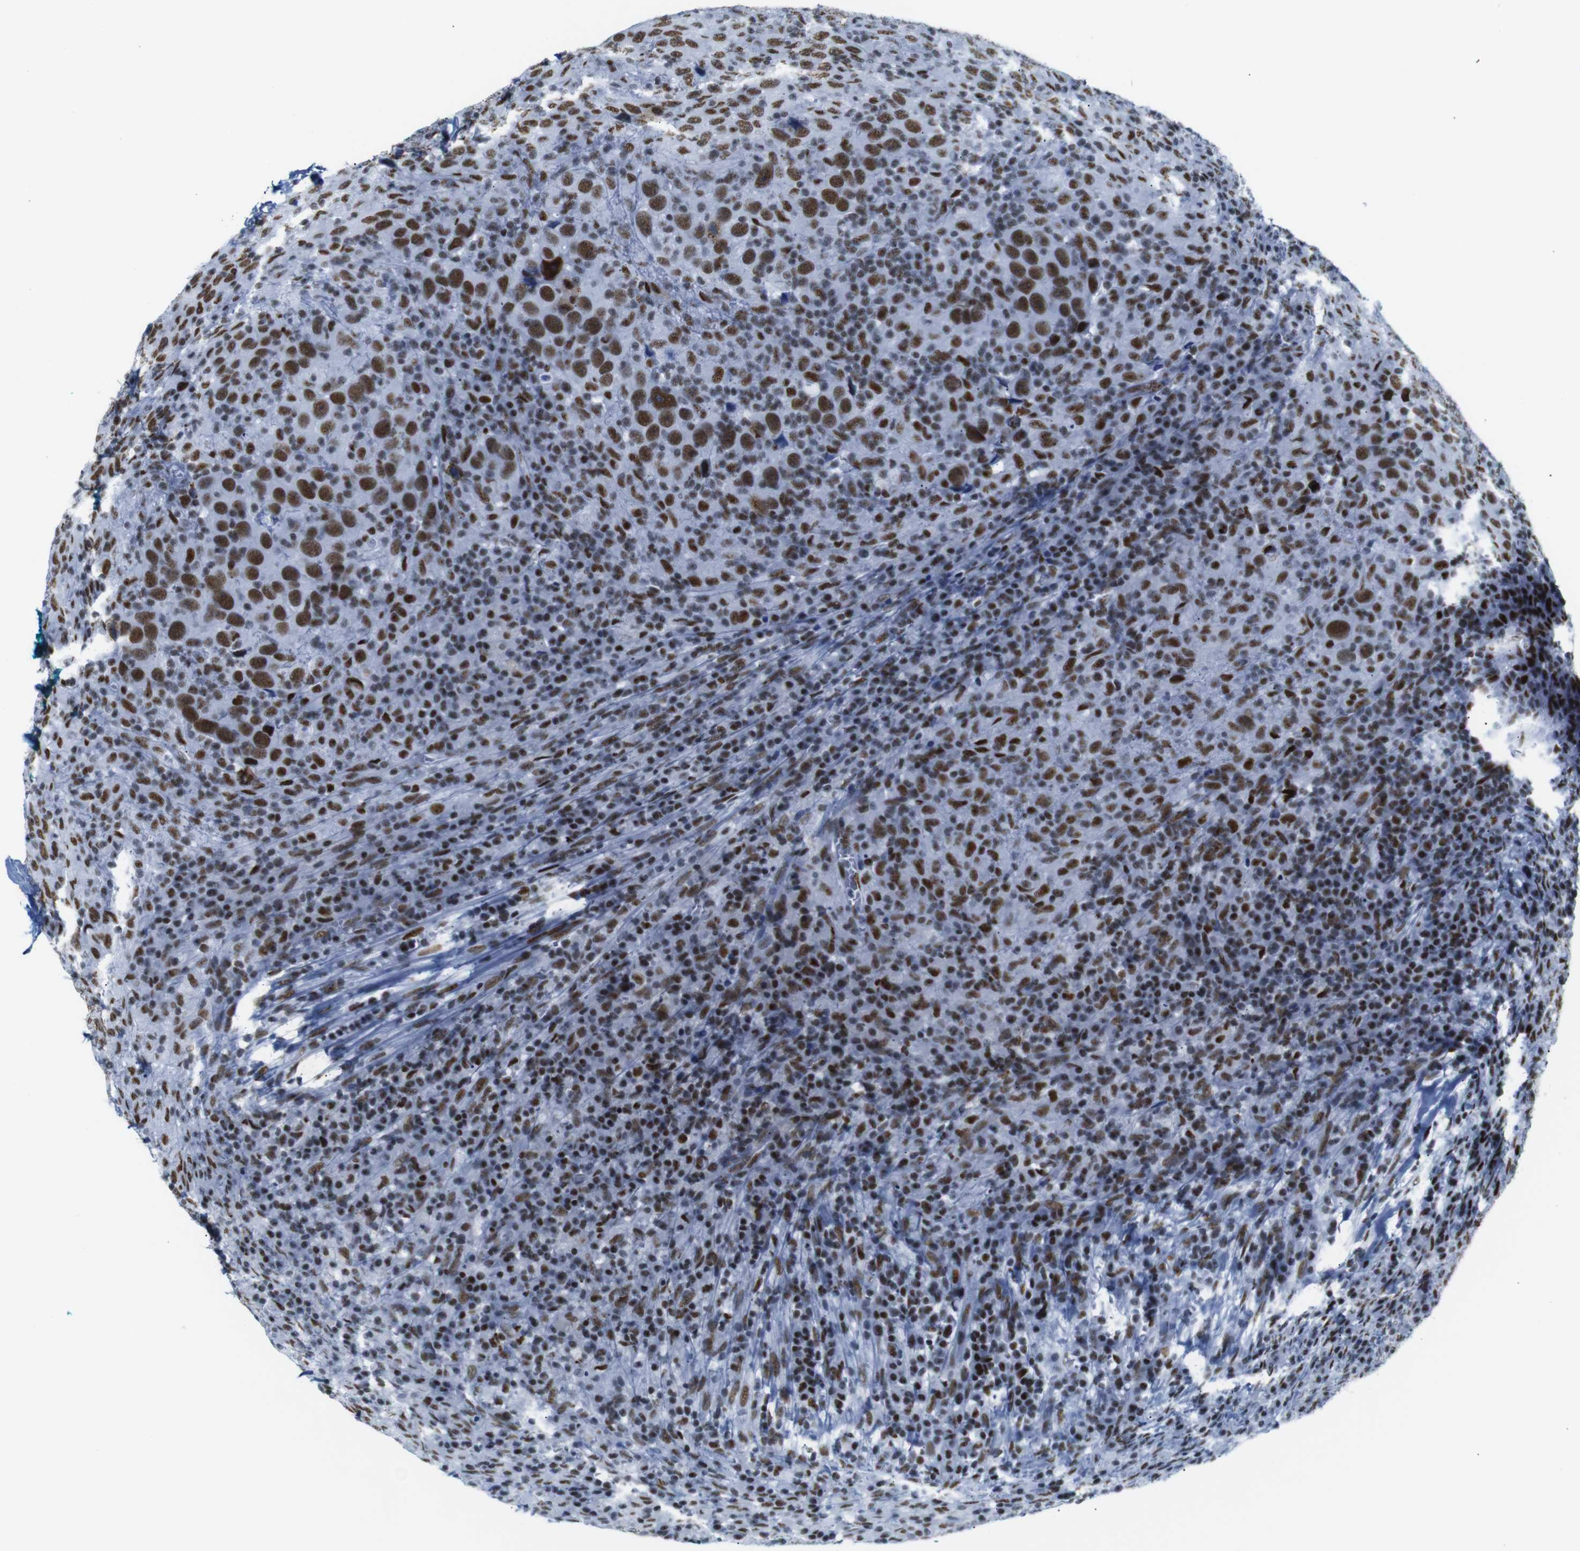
{"staining": {"intensity": "strong", "quantity": ">75%", "location": "nuclear"}, "tissue": "head and neck cancer", "cell_type": "Tumor cells", "image_type": "cancer", "snomed": [{"axis": "morphology", "description": "Adenocarcinoma, NOS"}, {"axis": "topography", "description": "Salivary gland"}, {"axis": "topography", "description": "Head-Neck"}], "caption": "High-magnification brightfield microscopy of head and neck cancer stained with DAB (3,3'-diaminobenzidine) (brown) and counterstained with hematoxylin (blue). tumor cells exhibit strong nuclear expression is appreciated in approximately>75% of cells.", "gene": "TRA2B", "patient": {"sex": "female", "age": 65}}